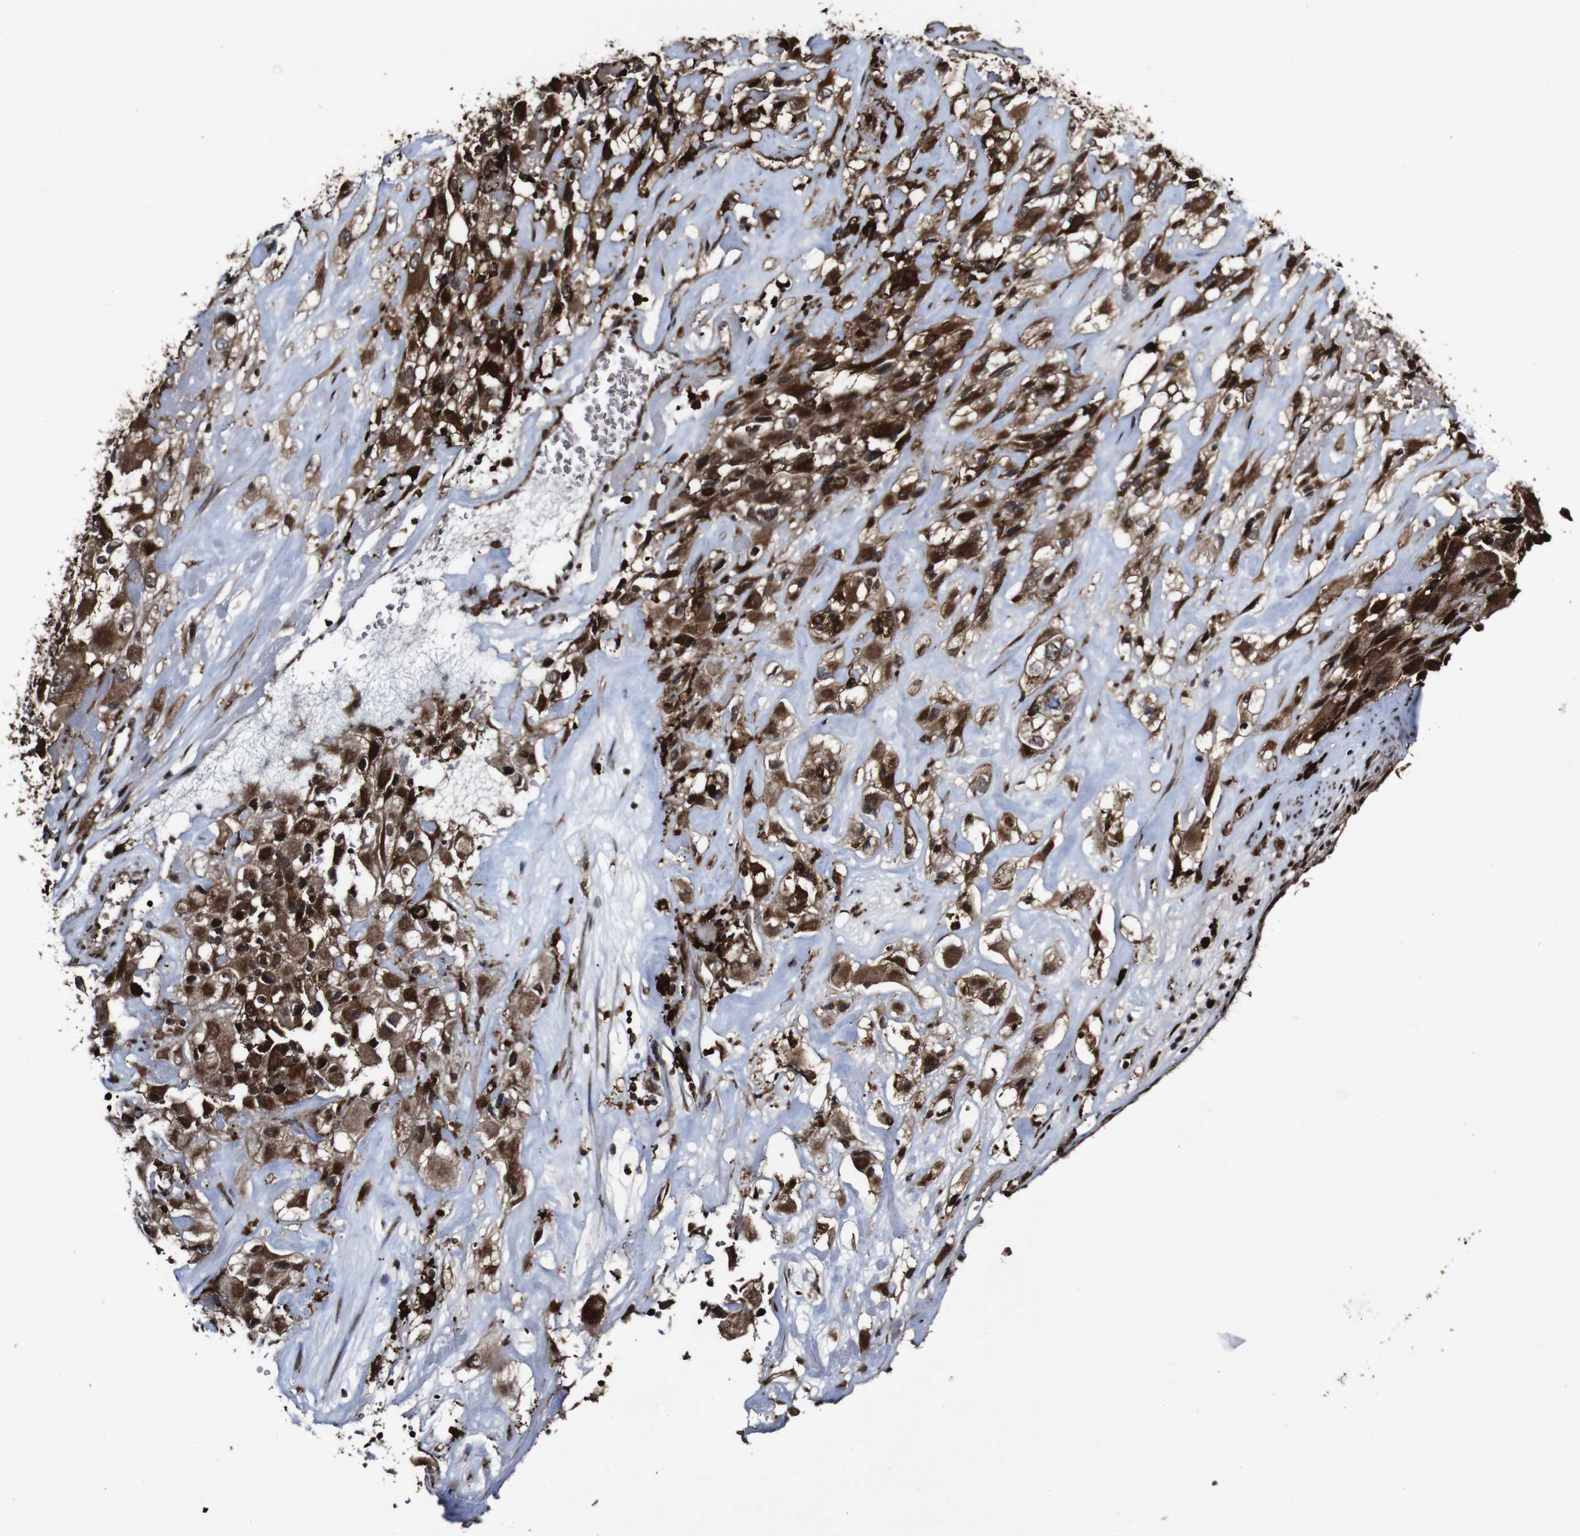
{"staining": {"intensity": "strong", "quantity": ">75%", "location": "cytoplasmic/membranous,nuclear"}, "tissue": "renal cancer", "cell_type": "Tumor cells", "image_type": "cancer", "snomed": [{"axis": "morphology", "description": "Adenocarcinoma, NOS"}, {"axis": "topography", "description": "Kidney"}], "caption": "Immunohistochemistry staining of renal cancer, which reveals high levels of strong cytoplasmic/membranous and nuclear expression in about >75% of tumor cells indicating strong cytoplasmic/membranous and nuclear protein expression. The staining was performed using DAB (brown) for protein detection and nuclei were counterstained in hematoxylin (blue).", "gene": "BTN3A3", "patient": {"sex": "female", "age": 52}}